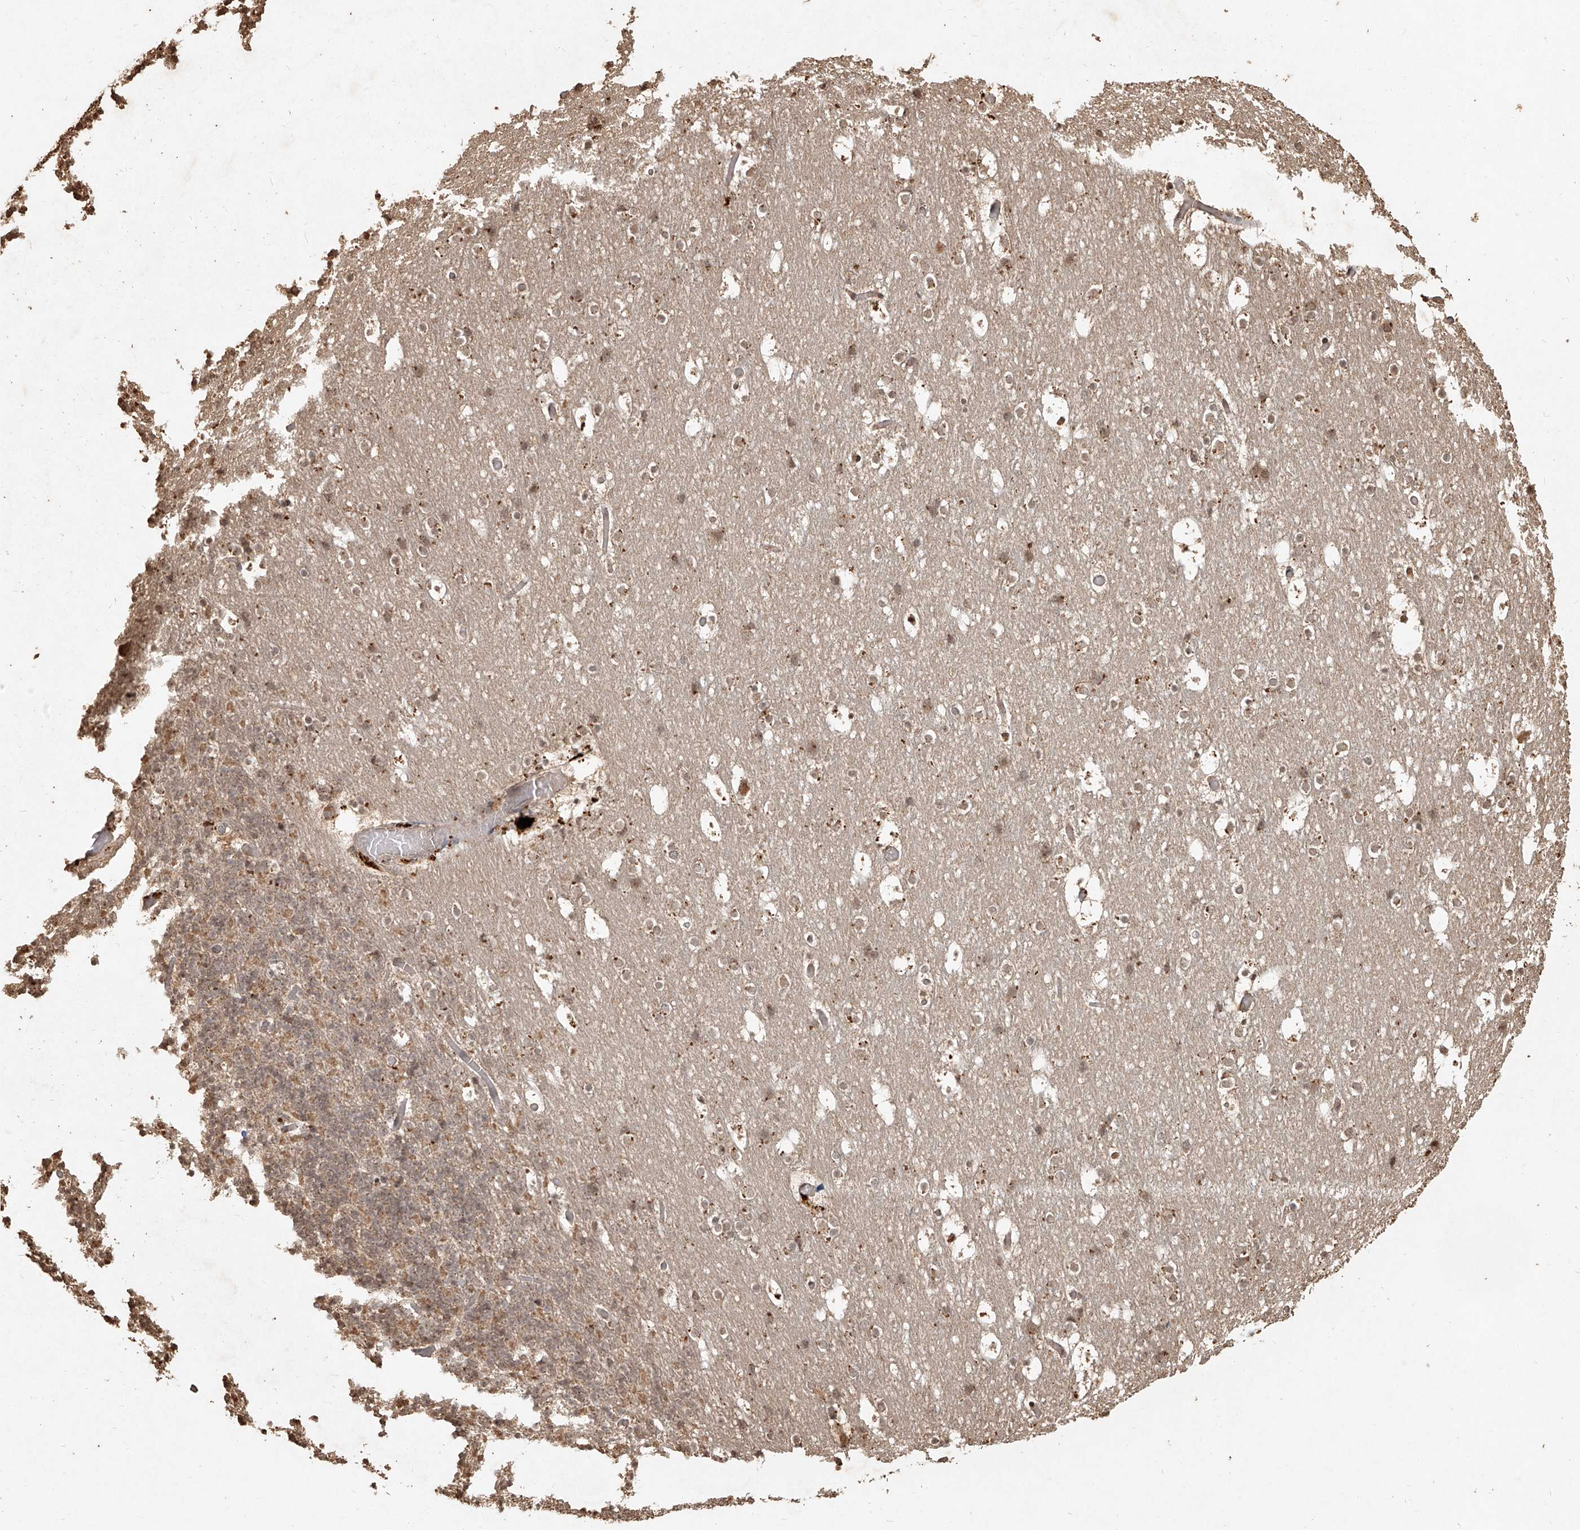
{"staining": {"intensity": "moderate", "quantity": ">75%", "location": "cytoplasmic/membranous,nuclear"}, "tissue": "cerebellum", "cell_type": "Cells in granular layer", "image_type": "normal", "snomed": [{"axis": "morphology", "description": "Normal tissue, NOS"}, {"axis": "topography", "description": "Cerebellum"}], "caption": "Human cerebellum stained with a brown dye demonstrates moderate cytoplasmic/membranous,nuclear positive expression in approximately >75% of cells in granular layer.", "gene": "UBE2K", "patient": {"sex": "male", "age": 57}}